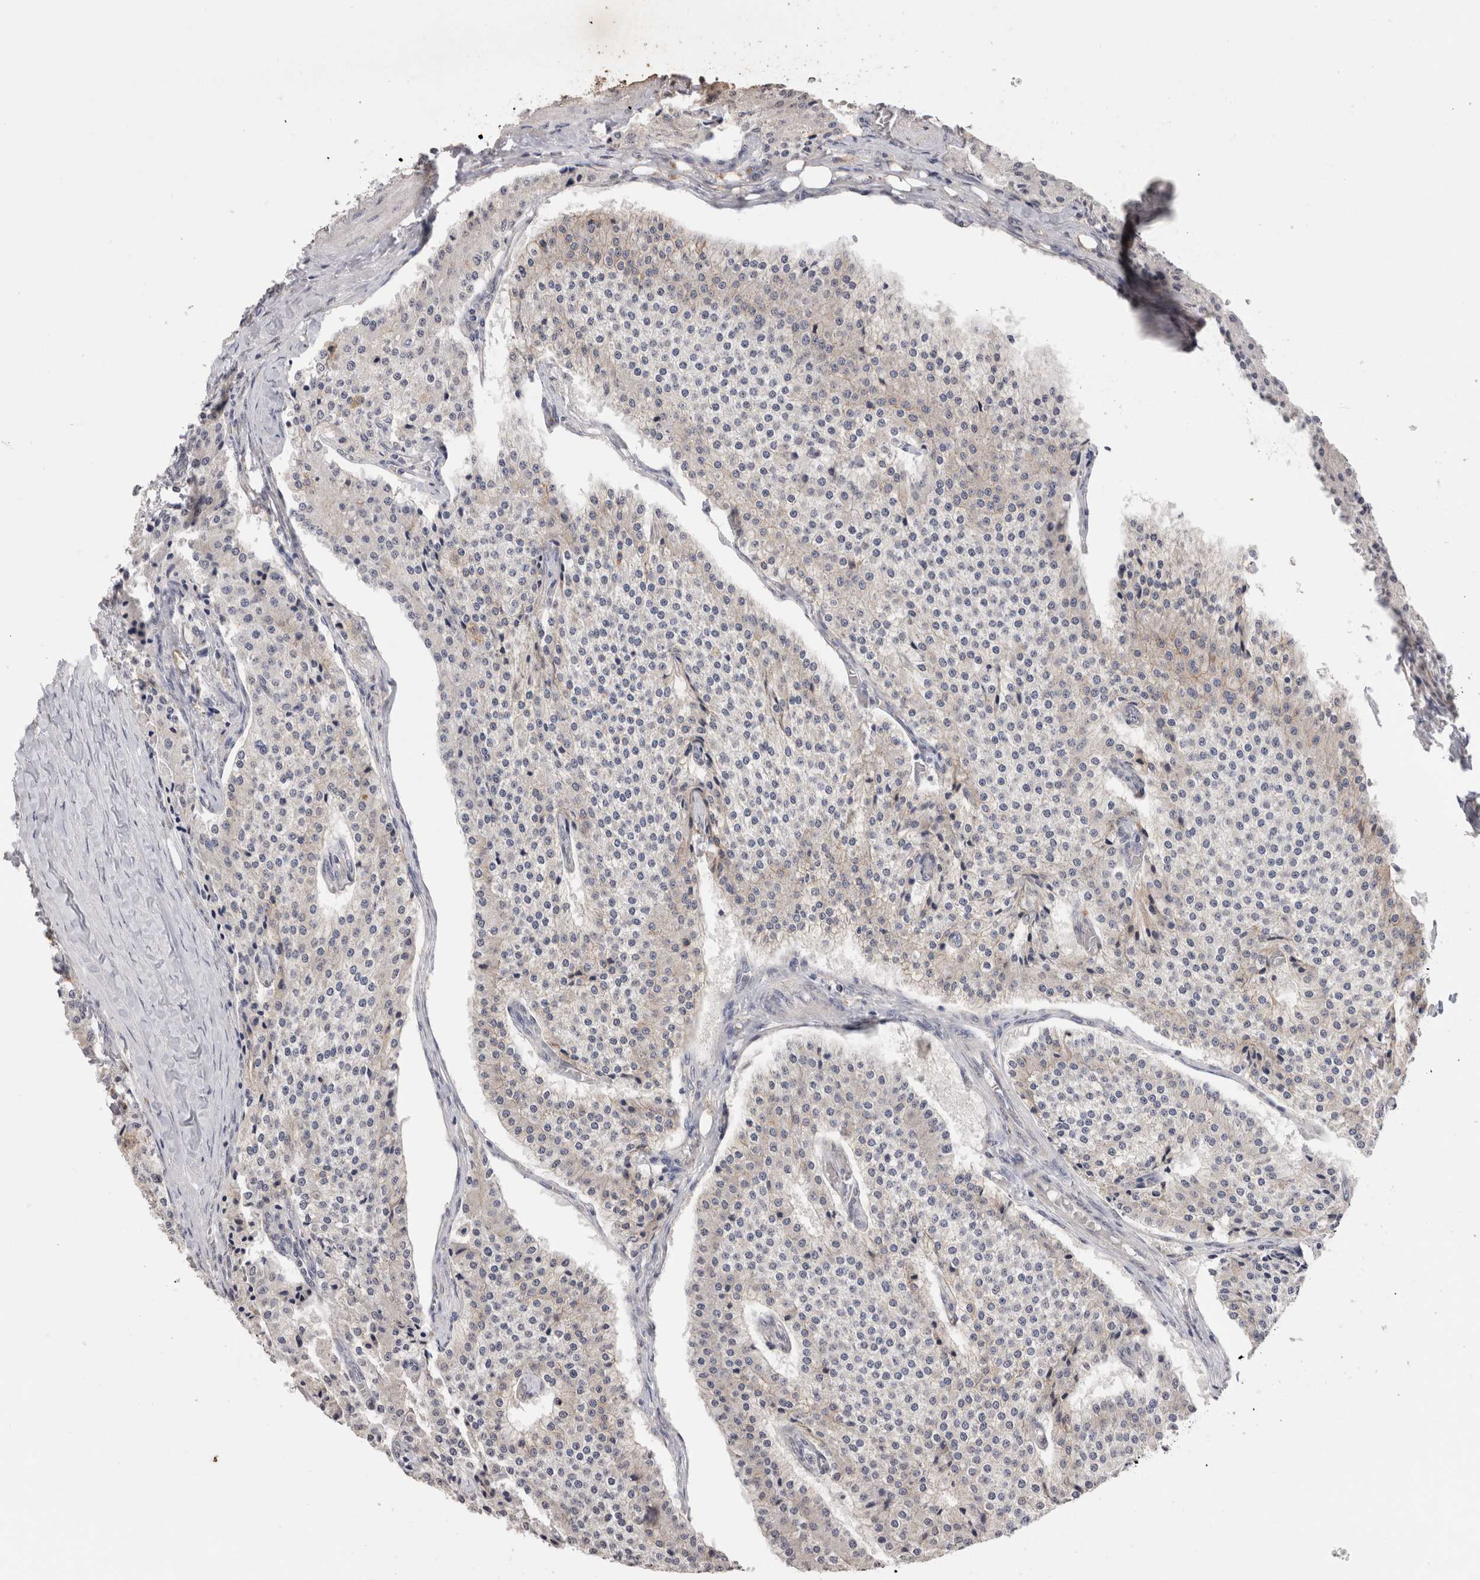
{"staining": {"intensity": "negative", "quantity": "none", "location": "none"}, "tissue": "carcinoid", "cell_type": "Tumor cells", "image_type": "cancer", "snomed": [{"axis": "morphology", "description": "Carcinoid, malignant, NOS"}, {"axis": "topography", "description": "Colon"}], "caption": "A micrograph of malignant carcinoid stained for a protein displays no brown staining in tumor cells.", "gene": "CDH6", "patient": {"sex": "female", "age": 52}}